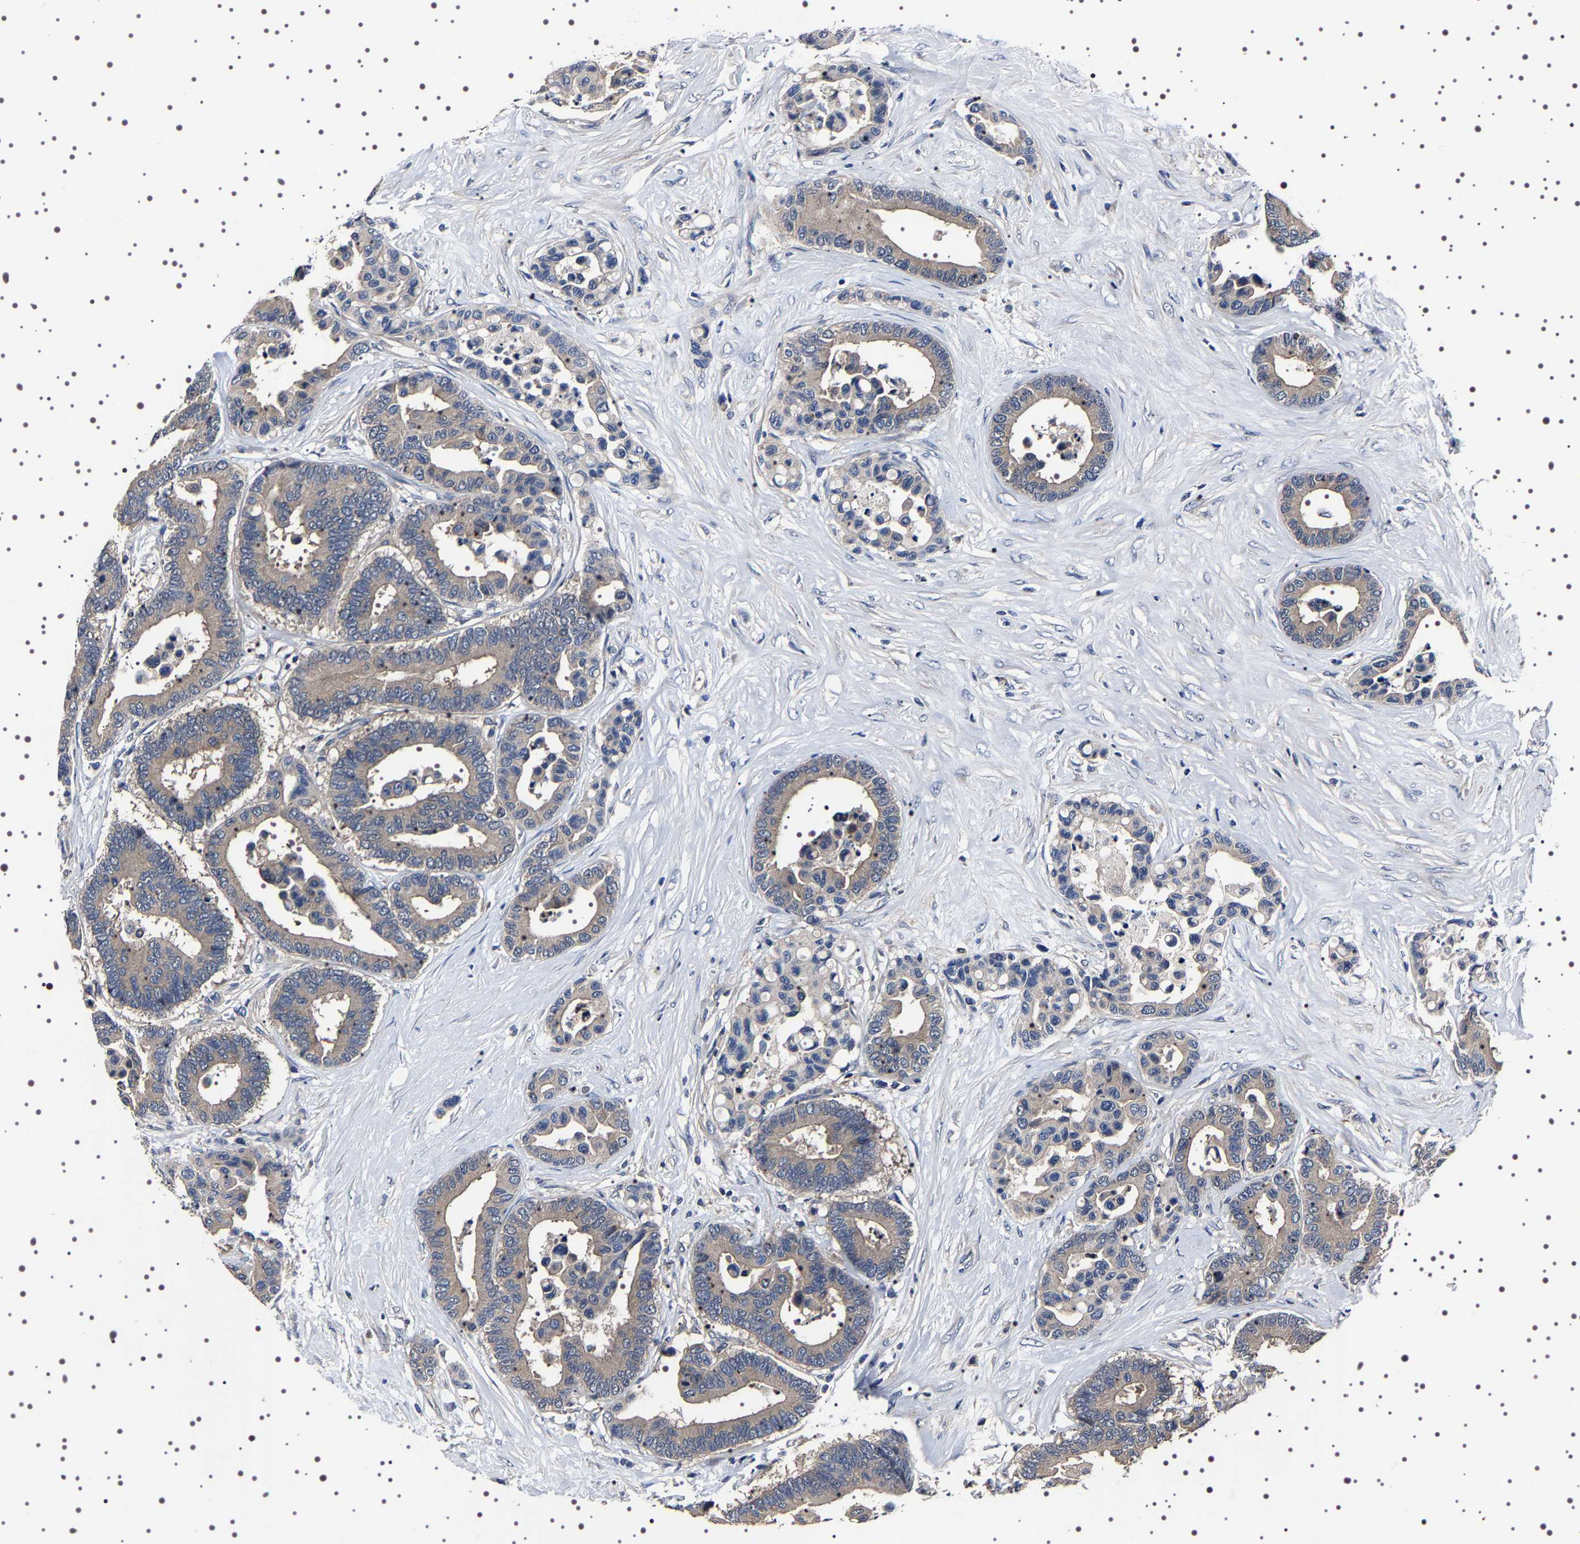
{"staining": {"intensity": "weak", "quantity": "<25%", "location": "cytoplasmic/membranous"}, "tissue": "colorectal cancer", "cell_type": "Tumor cells", "image_type": "cancer", "snomed": [{"axis": "morphology", "description": "Normal tissue, NOS"}, {"axis": "morphology", "description": "Adenocarcinoma, NOS"}, {"axis": "topography", "description": "Colon"}], "caption": "Tumor cells show no significant protein staining in colorectal cancer (adenocarcinoma). (DAB immunohistochemistry (IHC) with hematoxylin counter stain).", "gene": "TARBP1", "patient": {"sex": "male", "age": 82}}